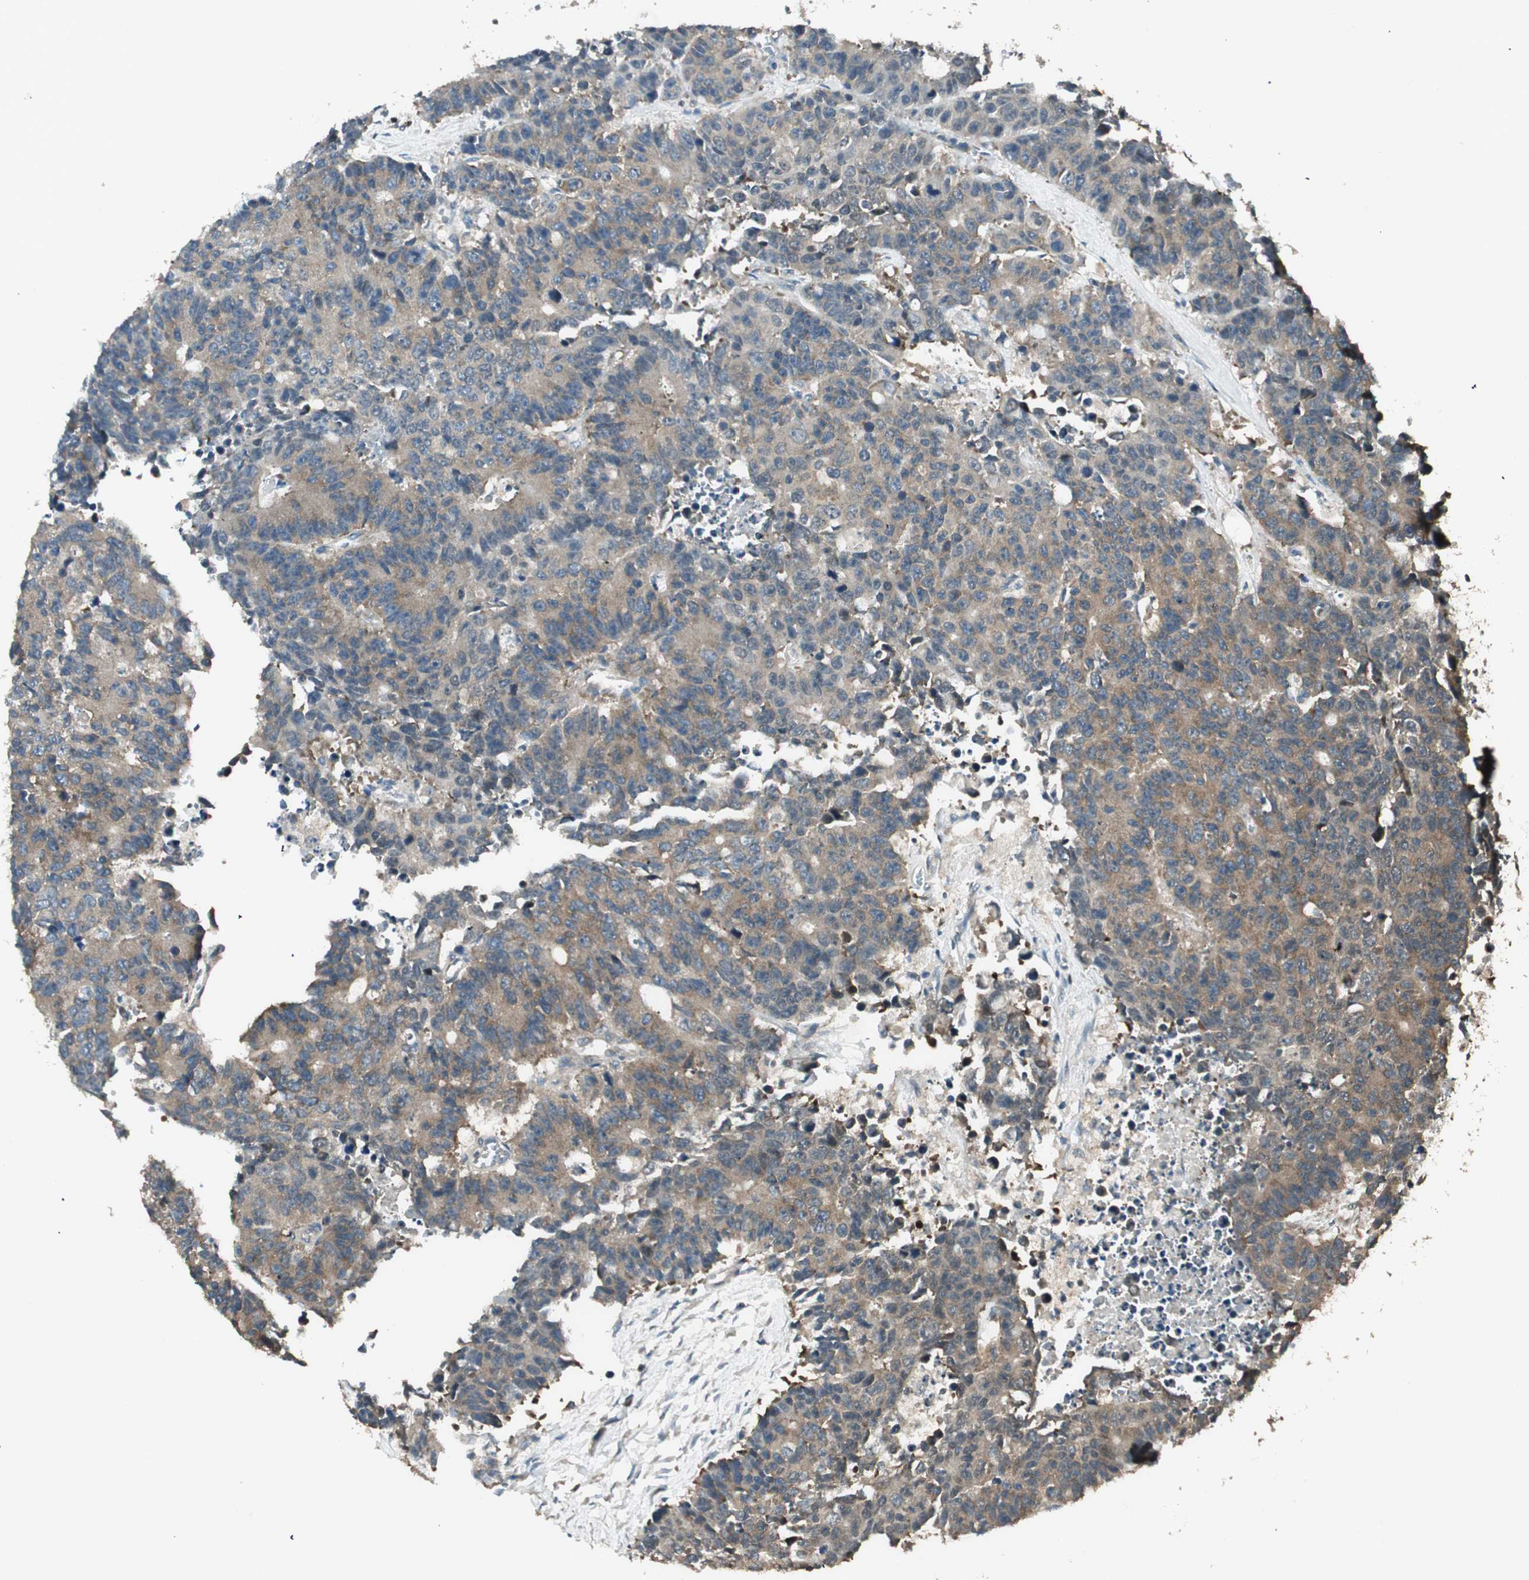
{"staining": {"intensity": "moderate", "quantity": ">75%", "location": "cytoplasmic/membranous"}, "tissue": "colorectal cancer", "cell_type": "Tumor cells", "image_type": "cancer", "snomed": [{"axis": "morphology", "description": "Adenocarcinoma, NOS"}, {"axis": "topography", "description": "Colon"}], "caption": "Immunohistochemistry (IHC) (DAB) staining of colorectal cancer shows moderate cytoplasmic/membranous protein expression in approximately >75% of tumor cells.", "gene": "CNOT4", "patient": {"sex": "female", "age": 86}}